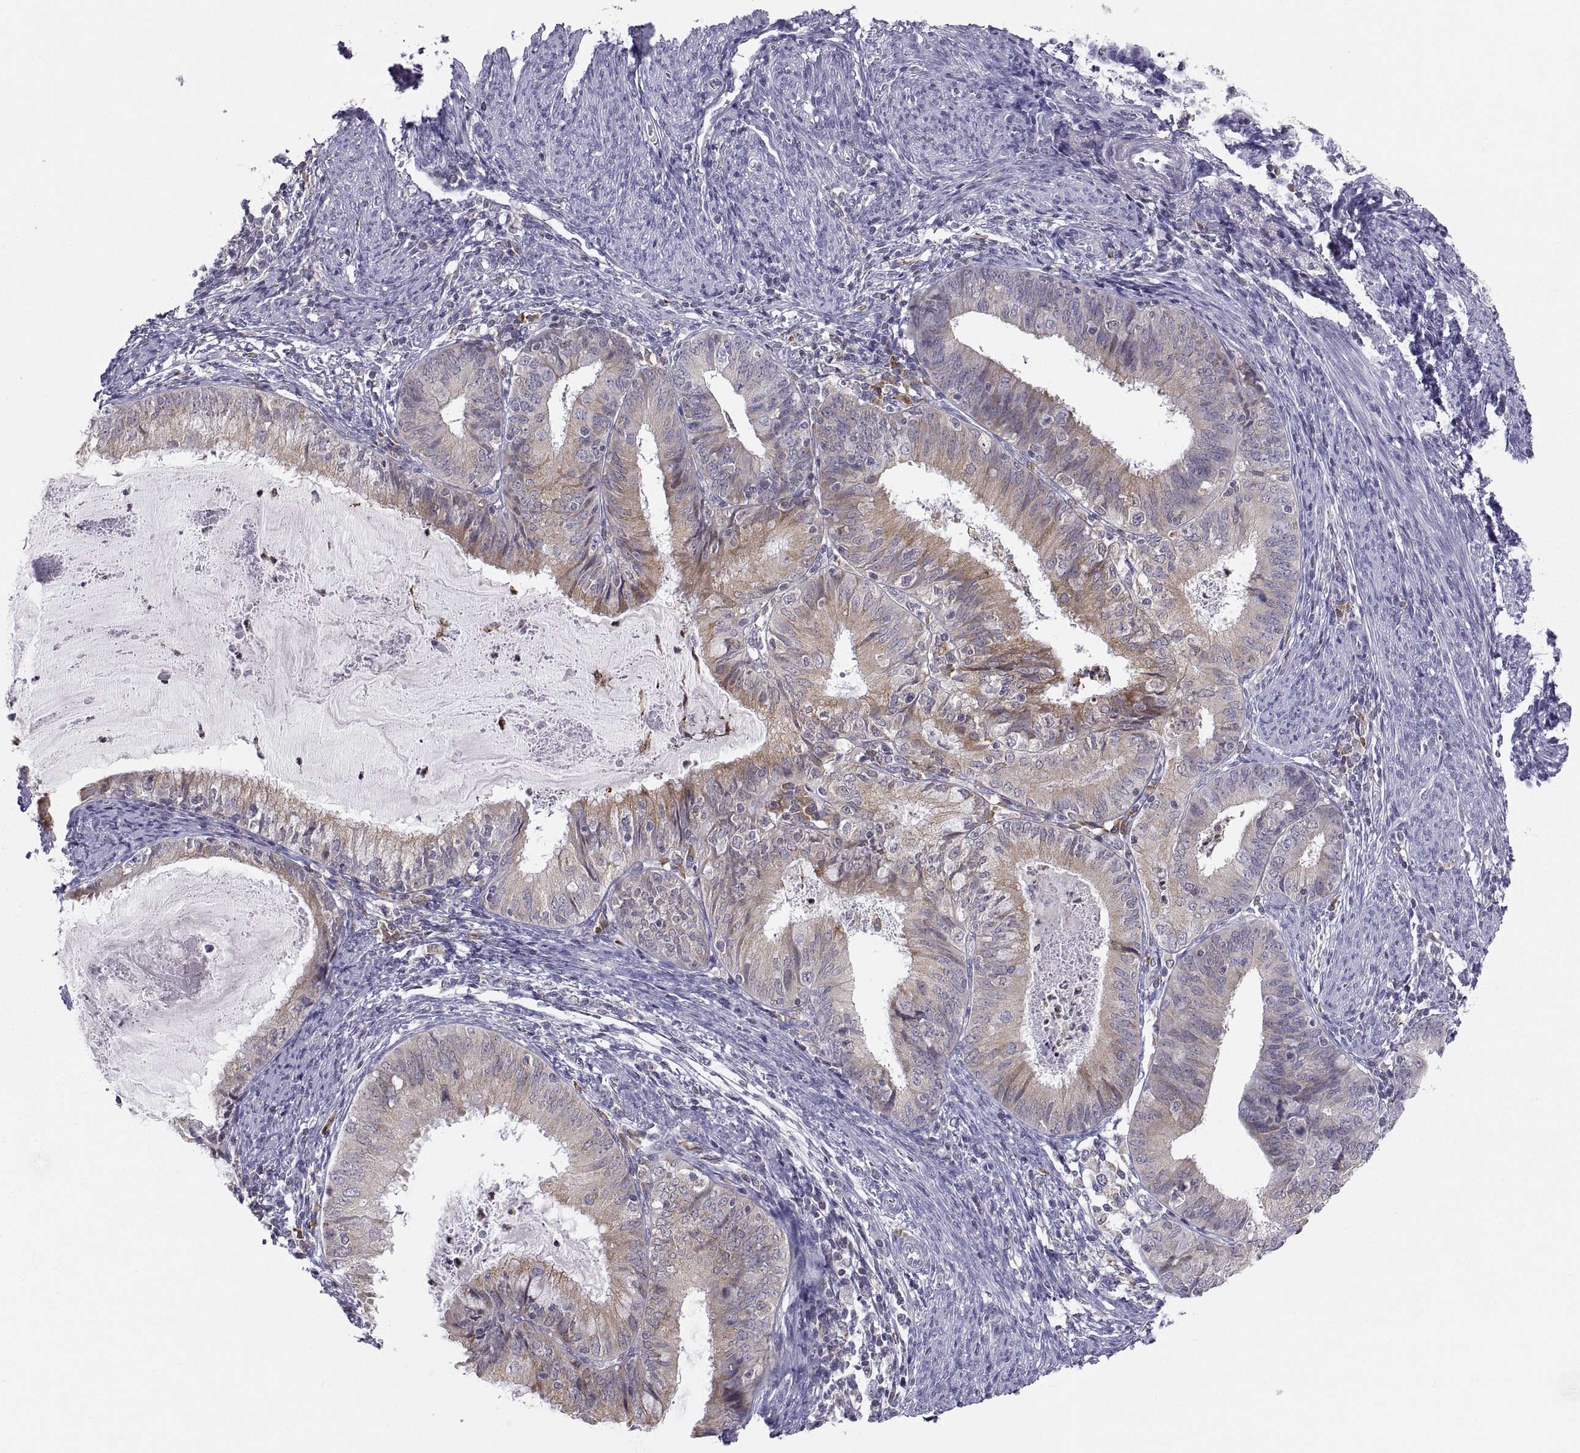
{"staining": {"intensity": "moderate", "quantity": "<25%", "location": "cytoplasmic/membranous"}, "tissue": "endometrial cancer", "cell_type": "Tumor cells", "image_type": "cancer", "snomed": [{"axis": "morphology", "description": "Adenocarcinoma, NOS"}, {"axis": "topography", "description": "Endometrium"}], "caption": "Endometrial cancer stained with IHC demonstrates moderate cytoplasmic/membranous positivity in about <25% of tumor cells.", "gene": "ERO1A", "patient": {"sex": "female", "age": 57}}